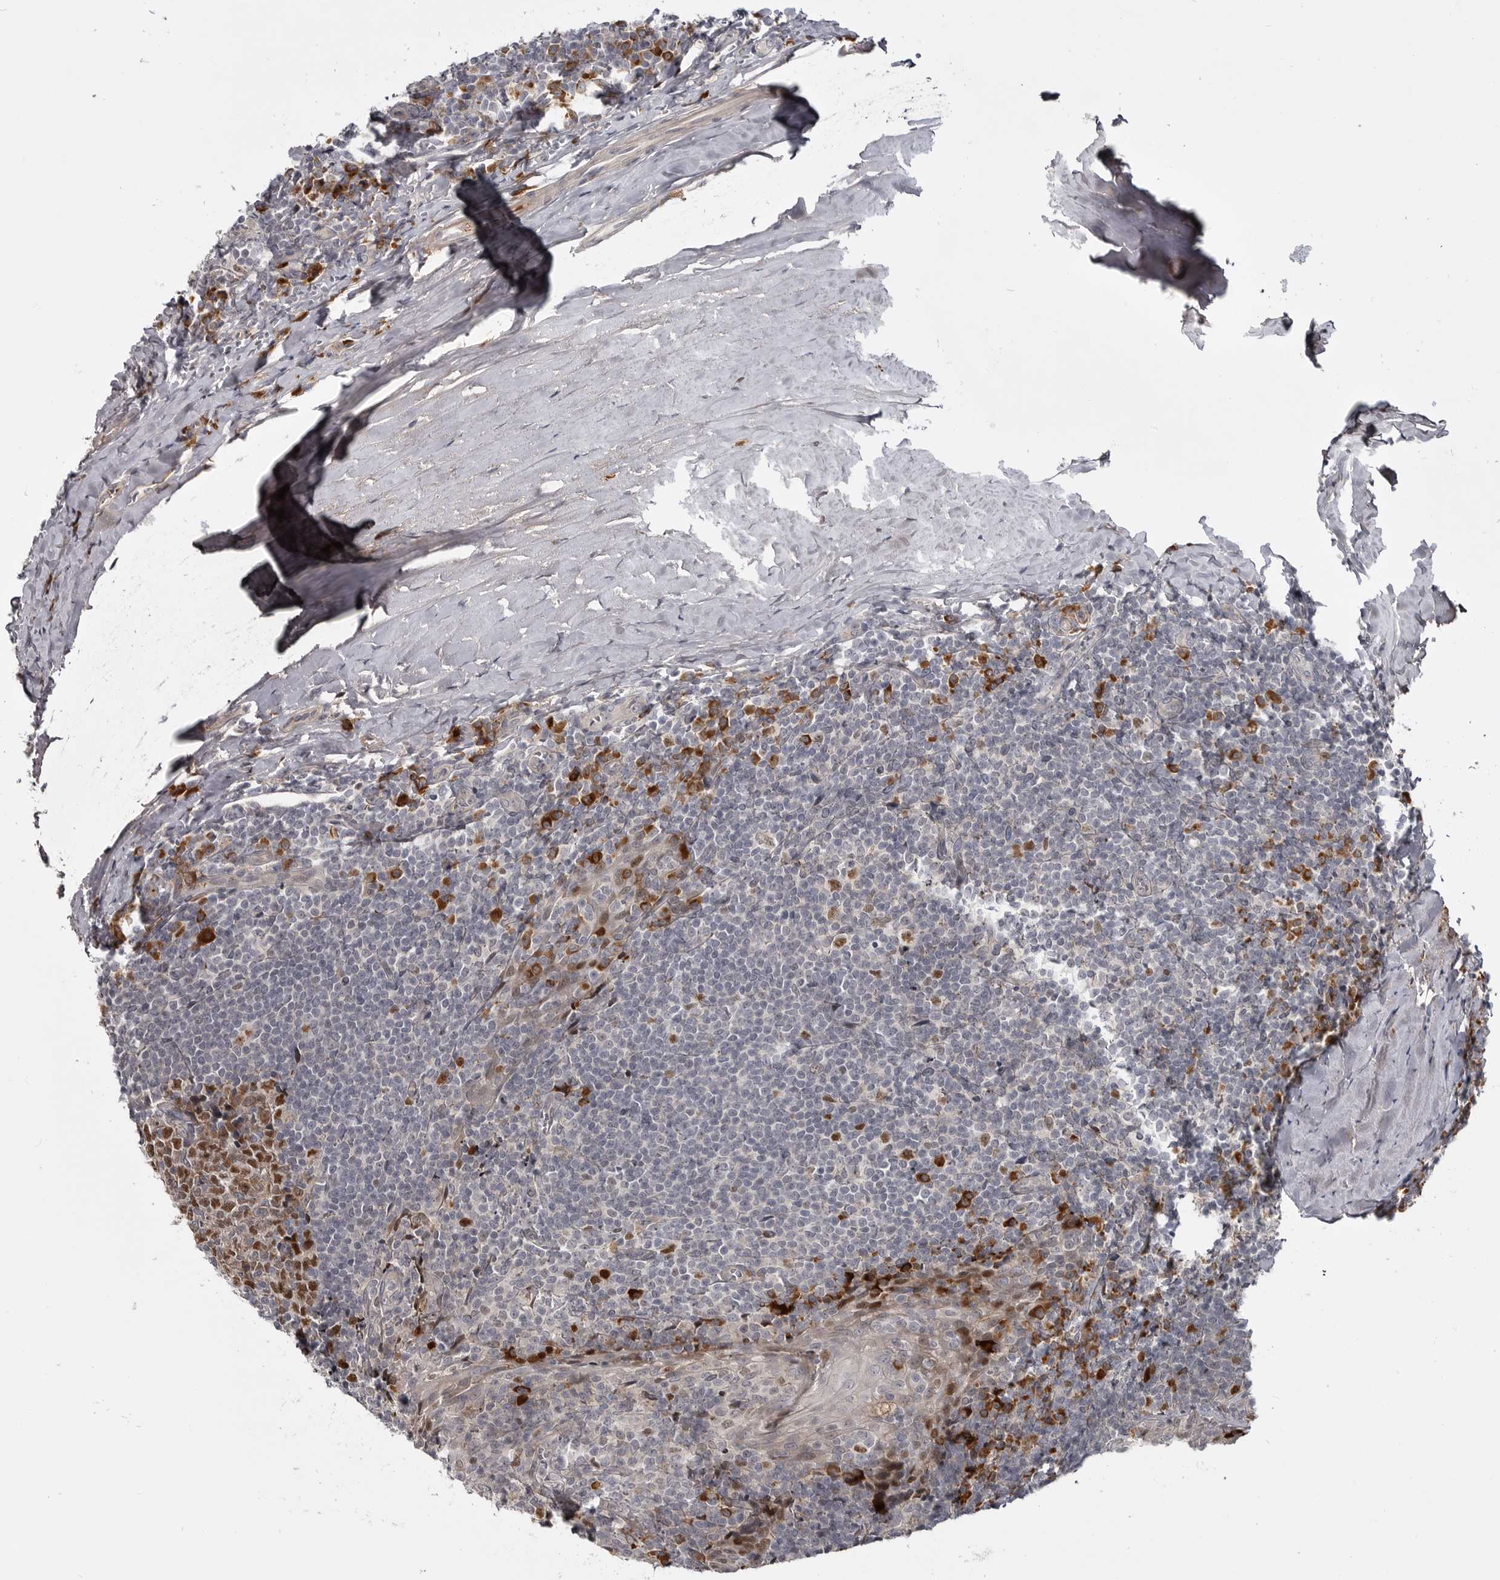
{"staining": {"intensity": "strong", "quantity": ">75%", "location": "cytoplasmic/membranous"}, "tissue": "tonsil", "cell_type": "Germinal center cells", "image_type": "normal", "snomed": [{"axis": "morphology", "description": "Normal tissue, NOS"}, {"axis": "topography", "description": "Tonsil"}], "caption": "Protein staining demonstrates strong cytoplasmic/membranous staining in approximately >75% of germinal center cells in benign tonsil.", "gene": "ZNF277", "patient": {"sex": "male", "age": 37}}